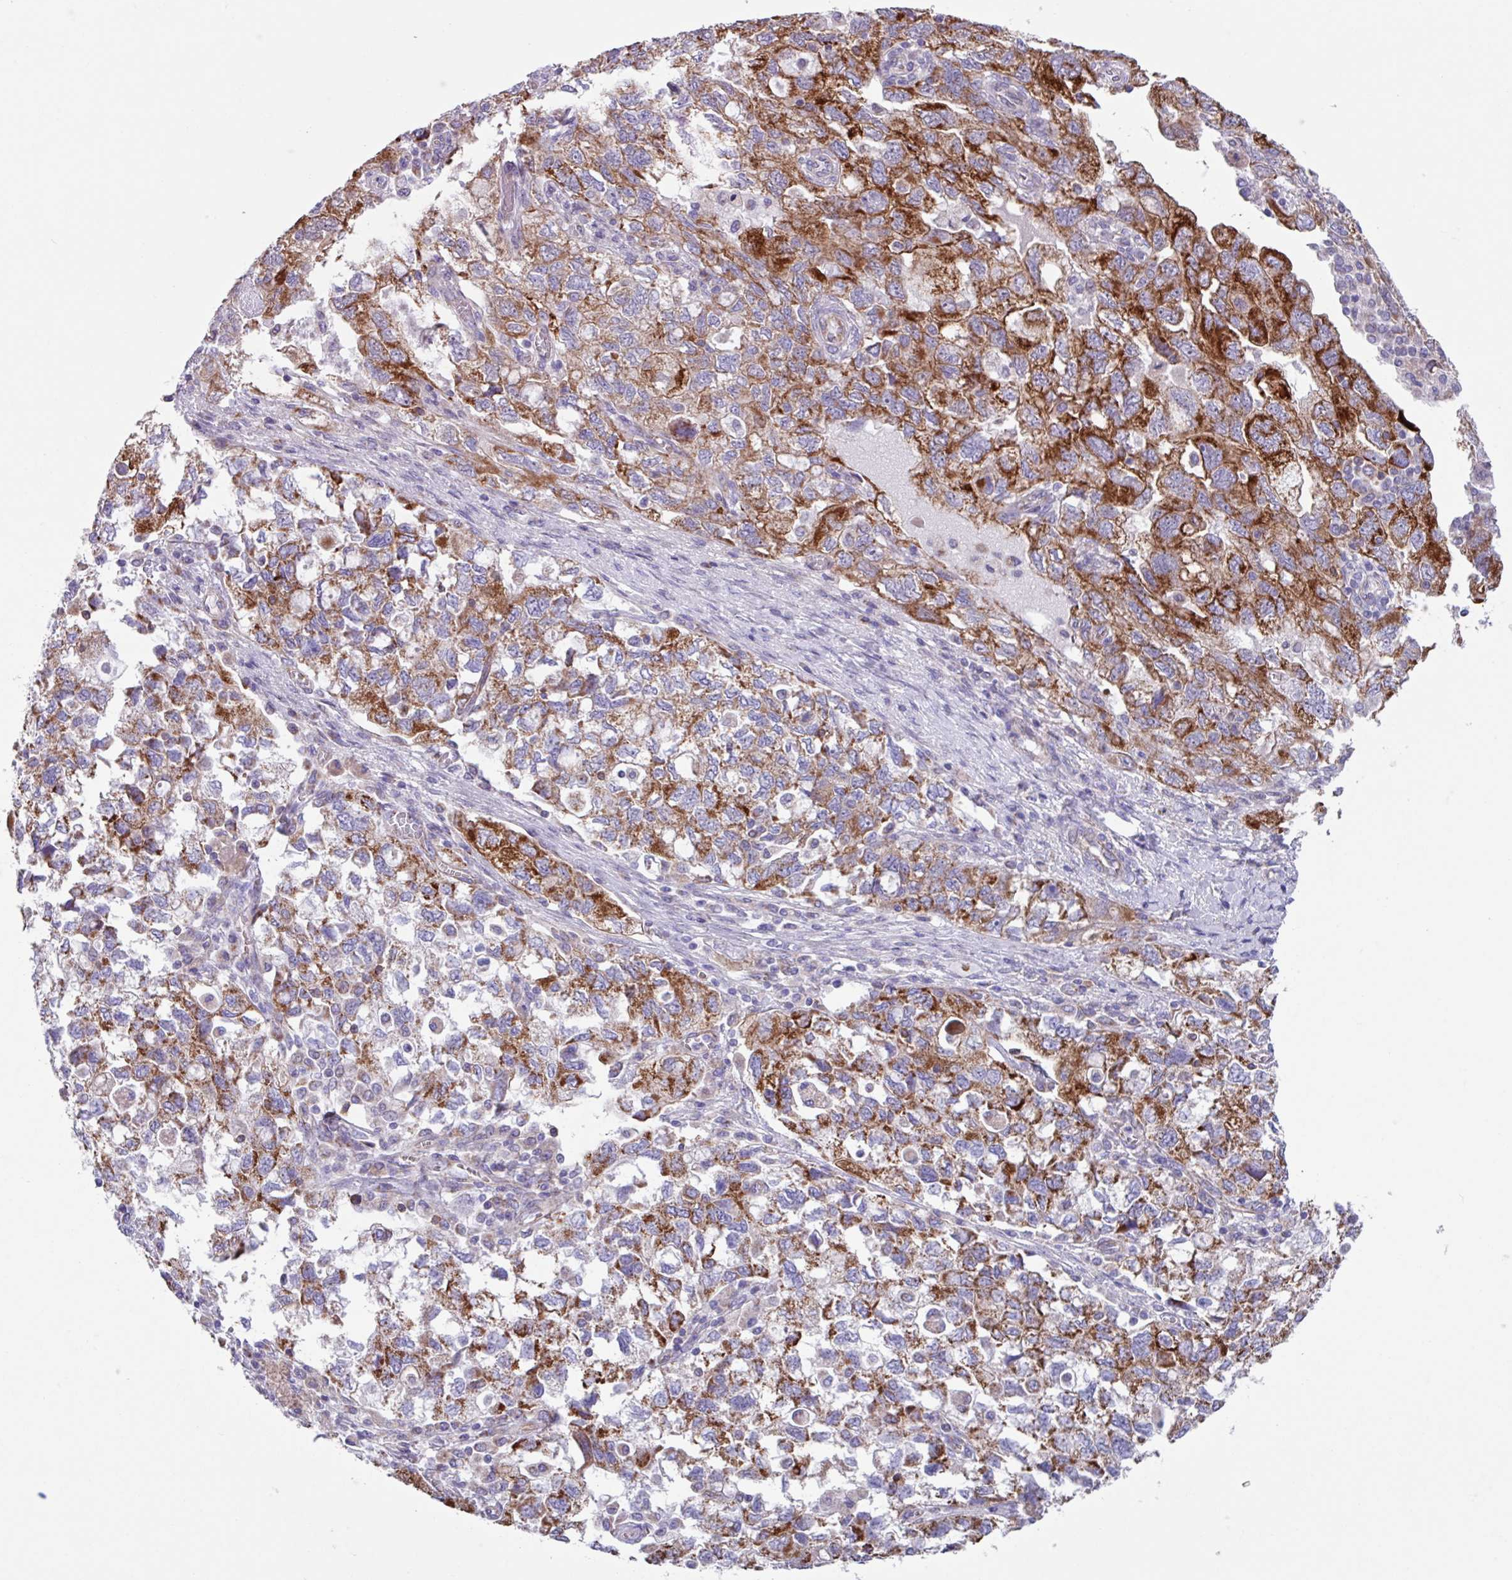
{"staining": {"intensity": "strong", "quantity": "25%-75%", "location": "cytoplasmic/membranous"}, "tissue": "ovarian cancer", "cell_type": "Tumor cells", "image_type": "cancer", "snomed": [{"axis": "morphology", "description": "Carcinoma, NOS"}, {"axis": "morphology", "description": "Cystadenocarcinoma, serous, NOS"}, {"axis": "topography", "description": "Ovary"}], "caption": "Immunohistochemistry (IHC) image of ovarian cancer stained for a protein (brown), which reveals high levels of strong cytoplasmic/membranous positivity in about 25%-75% of tumor cells.", "gene": "OTULIN", "patient": {"sex": "female", "age": 69}}